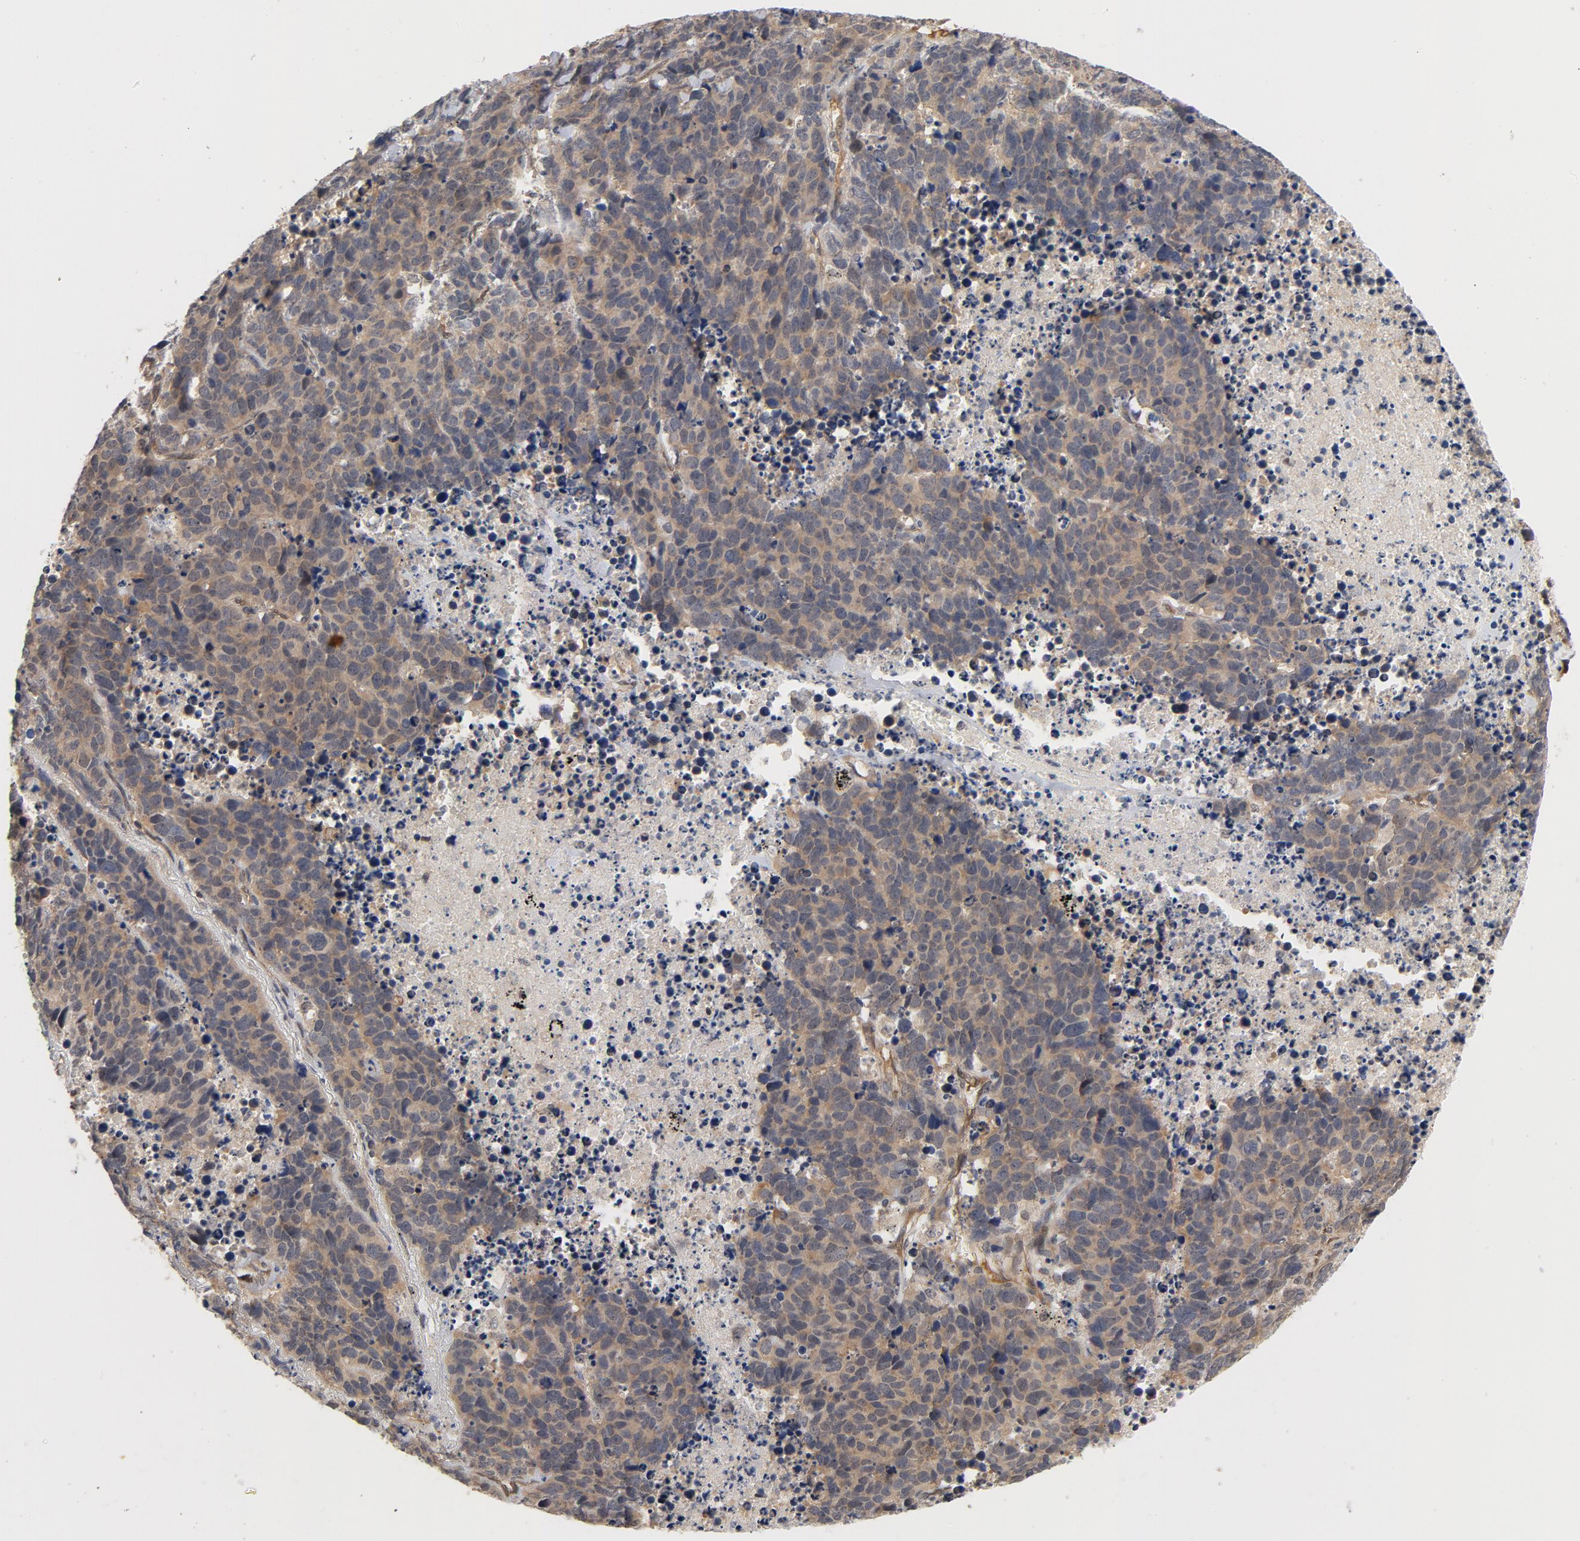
{"staining": {"intensity": "weak", "quantity": ">75%", "location": "cytoplasmic/membranous"}, "tissue": "lung cancer", "cell_type": "Tumor cells", "image_type": "cancer", "snomed": [{"axis": "morphology", "description": "Carcinoid, malignant, NOS"}, {"axis": "topography", "description": "Lung"}], "caption": "Lung cancer (malignant carcinoid) was stained to show a protein in brown. There is low levels of weak cytoplasmic/membranous staining in about >75% of tumor cells.", "gene": "CDC37", "patient": {"sex": "male", "age": 60}}